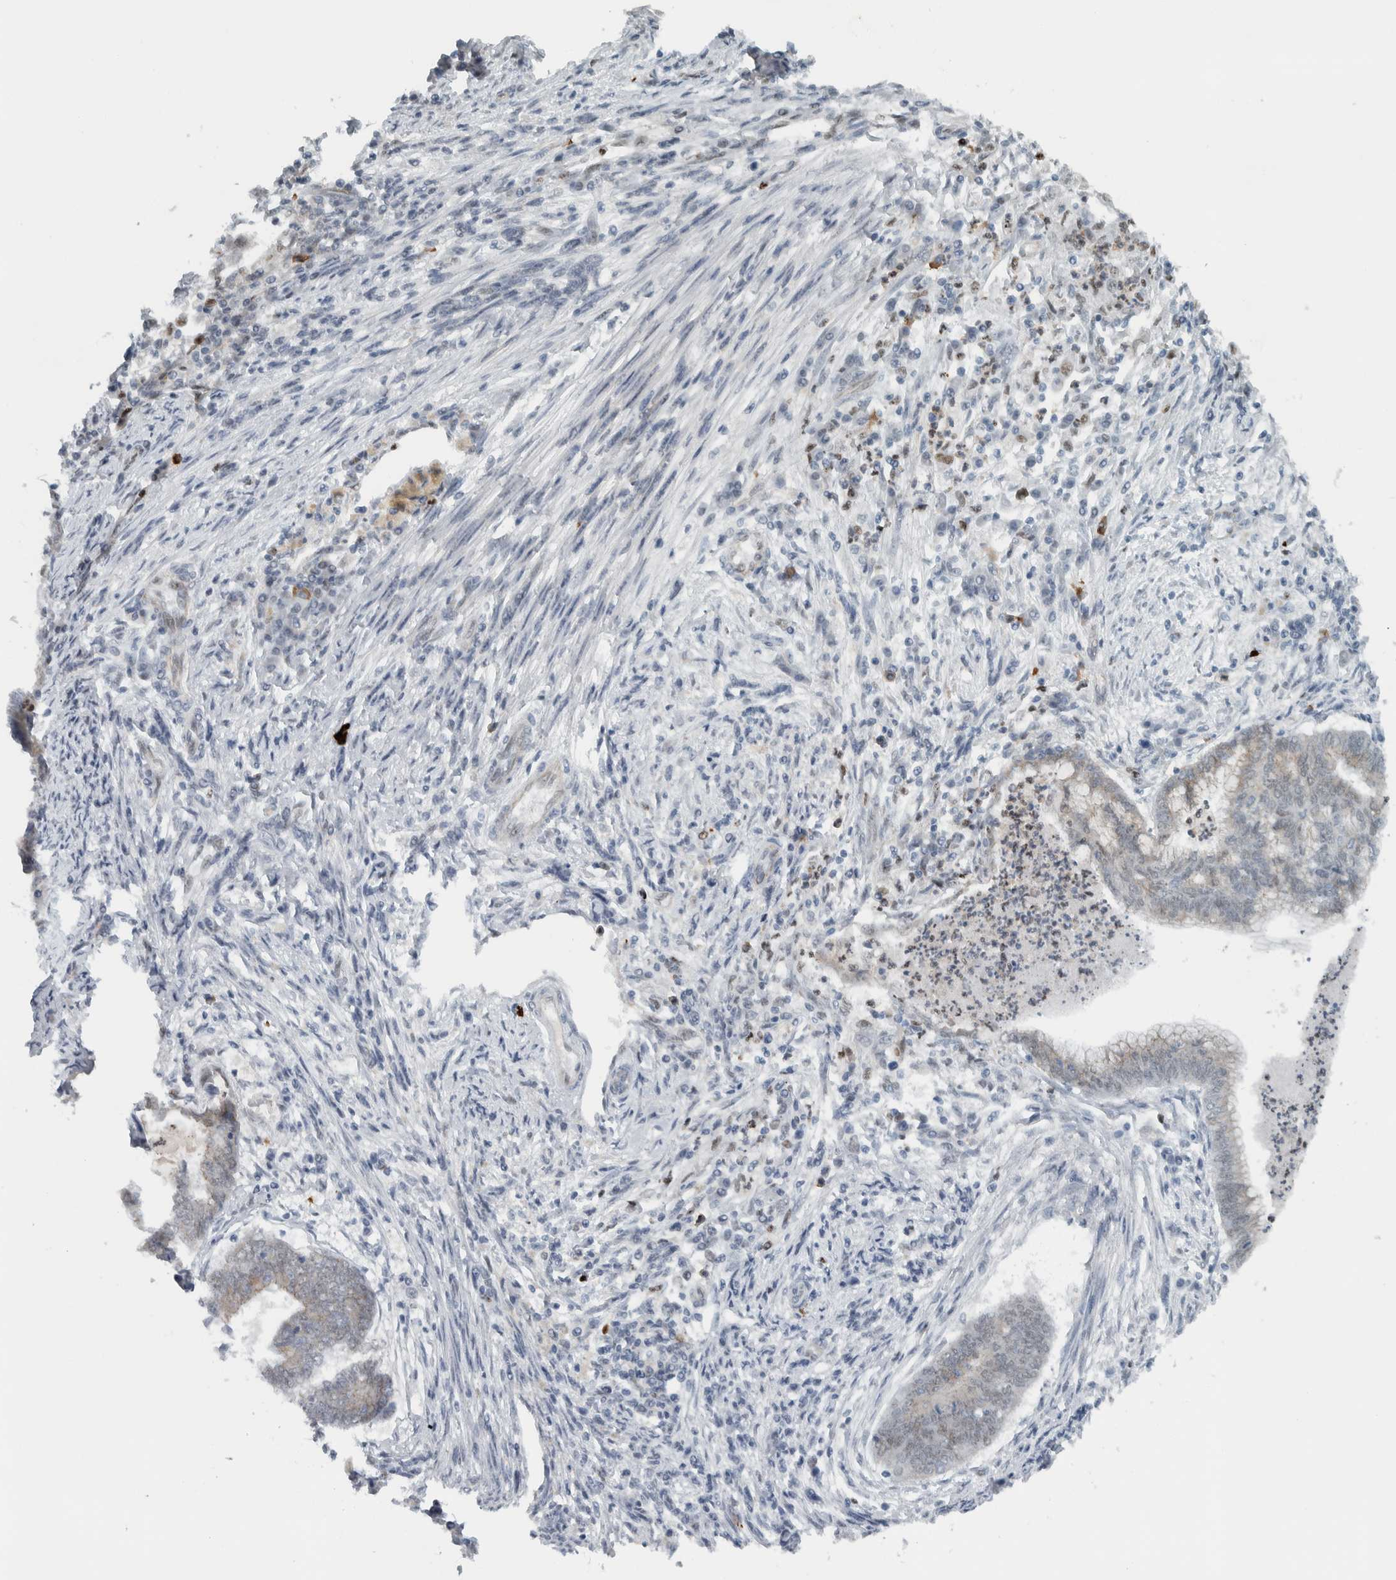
{"staining": {"intensity": "weak", "quantity": "<25%", "location": "cytoplasmic/membranous"}, "tissue": "endometrial cancer", "cell_type": "Tumor cells", "image_type": "cancer", "snomed": [{"axis": "morphology", "description": "Polyp, NOS"}, {"axis": "morphology", "description": "Adenocarcinoma, NOS"}, {"axis": "morphology", "description": "Adenoma, NOS"}, {"axis": "topography", "description": "Endometrium"}], "caption": "An immunohistochemistry photomicrograph of endometrial cancer is shown. There is no staining in tumor cells of endometrial cancer.", "gene": "ADPRM", "patient": {"sex": "female", "age": 79}}